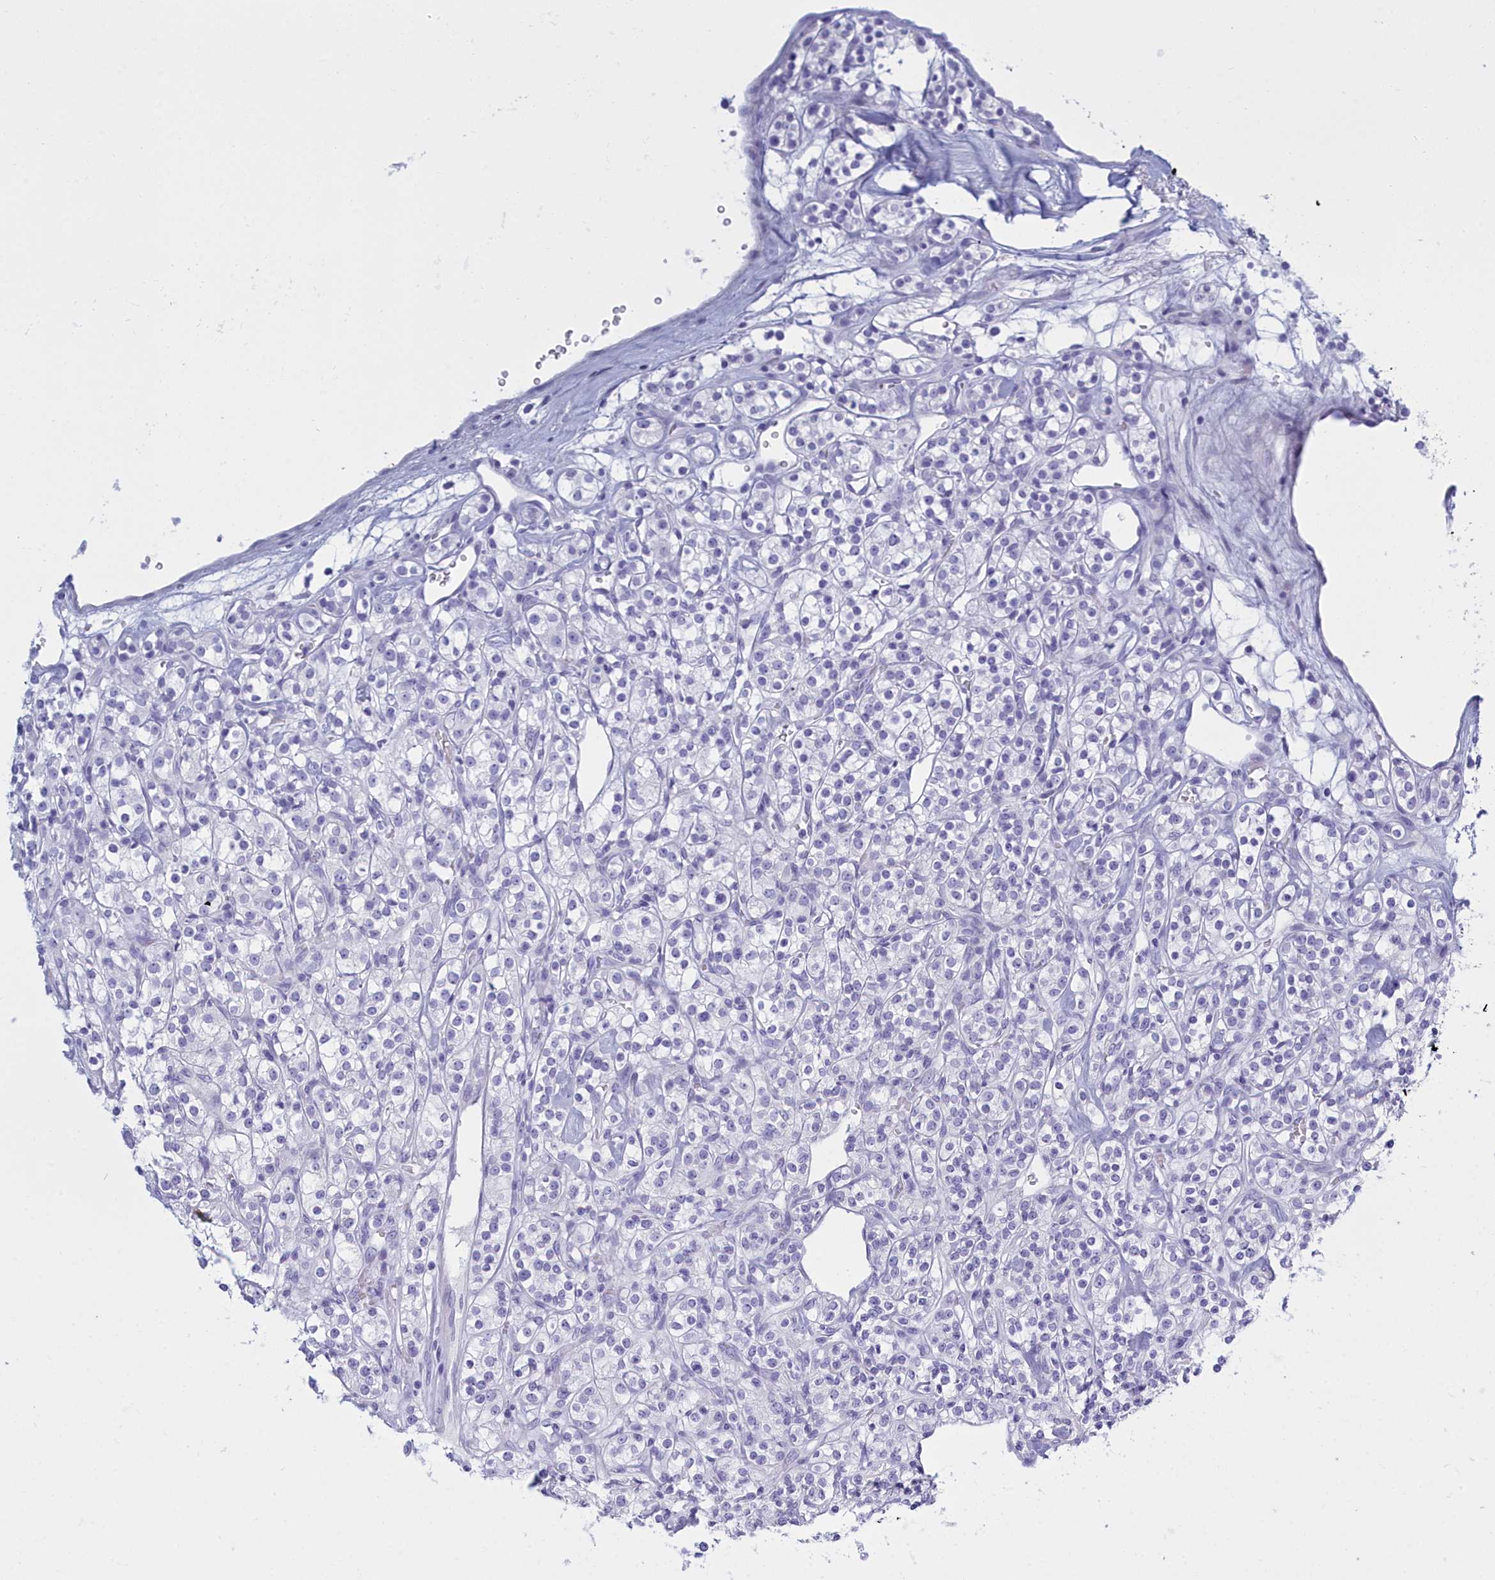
{"staining": {"intensity": "negative", "quantity": "none", "location": "none"}, "tissue": "renal cancer", "cell_type": "Tumor cells", "image_type": "cancer", "snomed": [{"axis": "morphology", "description": "Adenocarcinoma, NOS"}, {"axis": "topography", "description": "Kidney"}], "caption": "A high-resolution photomicrograph shows immunohistochemistry (IHC) staining of renal adenocarcinoma, which displays no significant staining in tumor cells. (Brightfield microscopy of DAB (3,3'-diaminobenzidine) immunohistochemistry (IHC) at high magnification).", "gene": "TMEM97", "patient": {"sex": "male", "age": 77}}